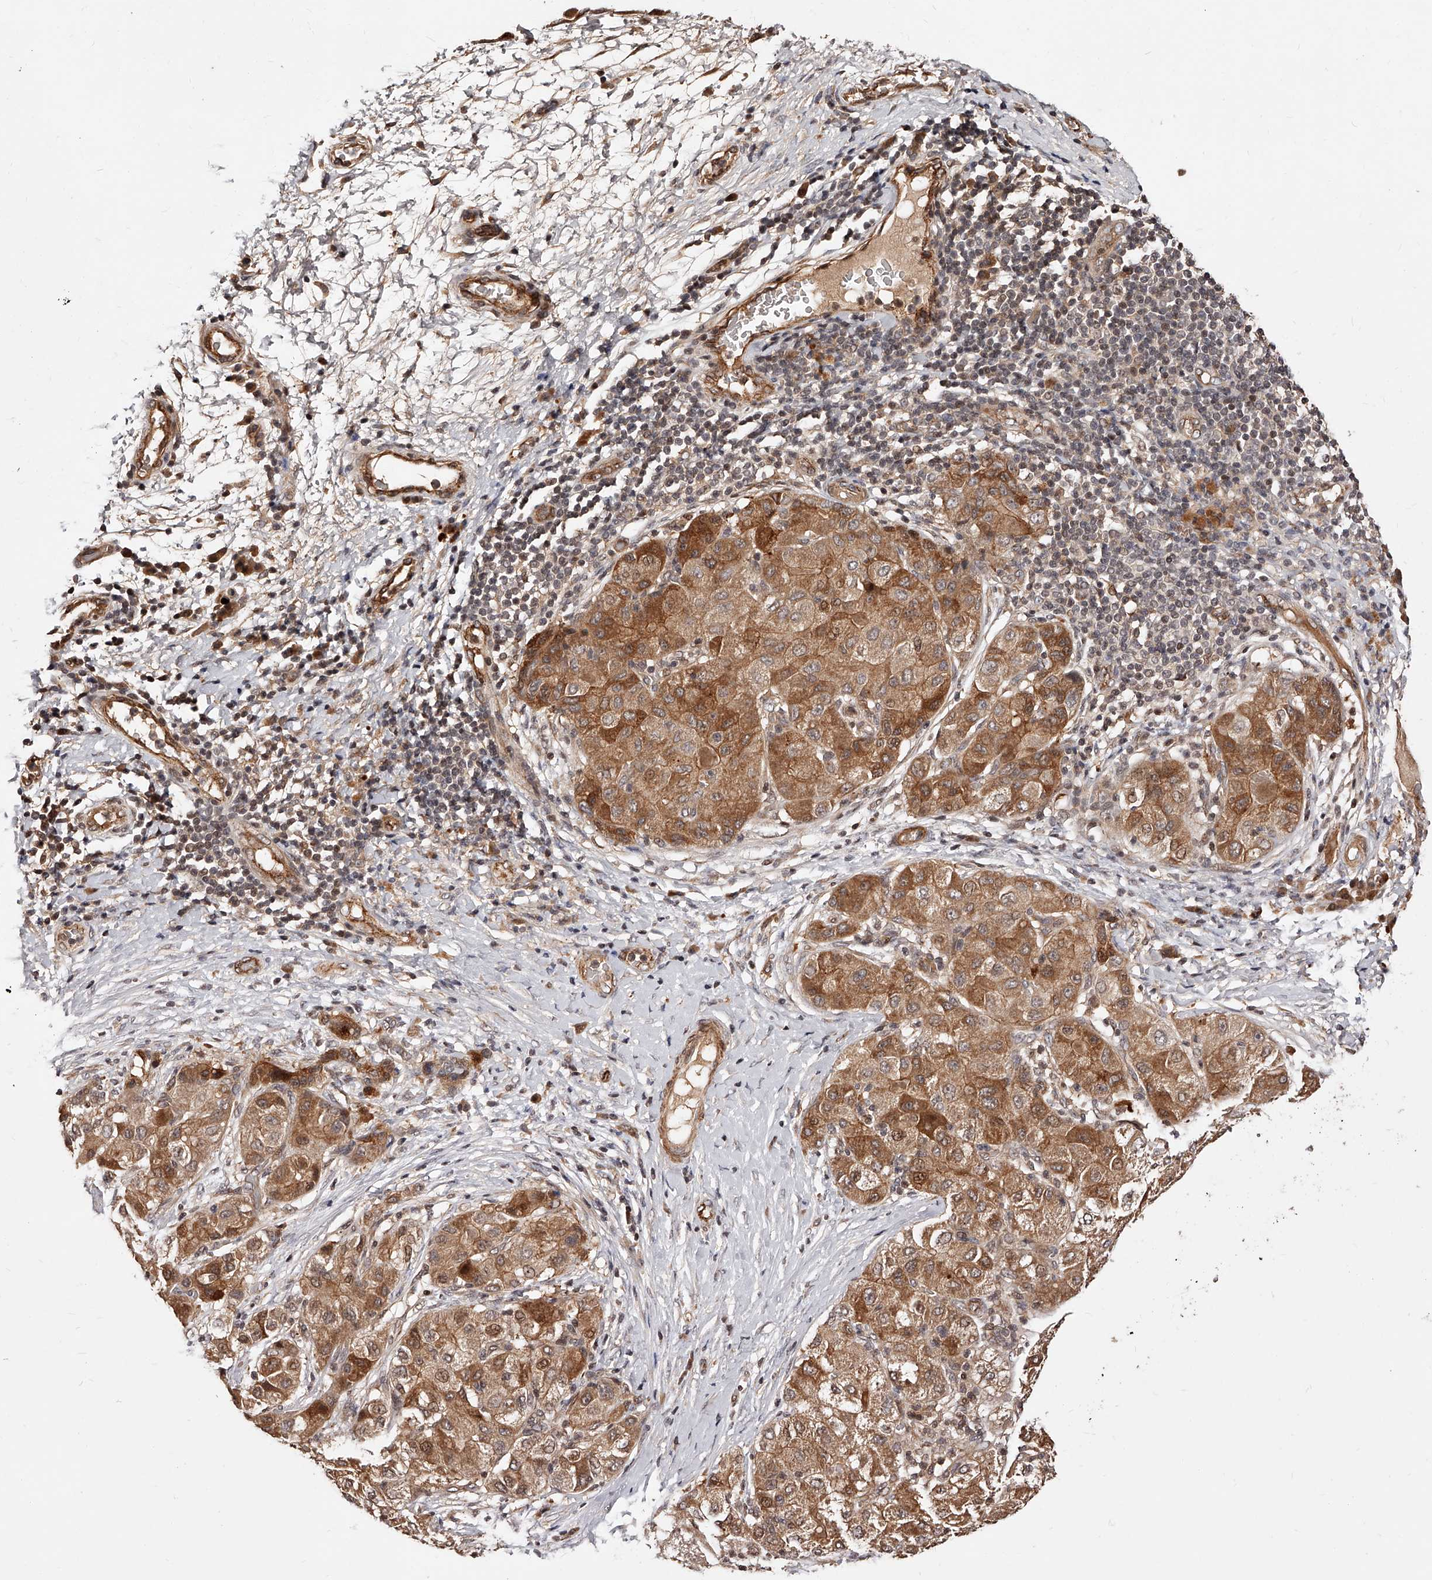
{"staining": {"intensity": "moderate", "quantity": ">75%", "location": "cytoplasmic/membranous"}, "tissue": "liver cancer", "cell_type": "Tumor cells", "image_type": "cancer", "snomed": [{"axis": "morphology", "description": "Carcinoma, Hepatocellular, NOS"}, {"axis": "topography", "description": "Liver"}], "caption": "Immunohistochemistry image of hepatocellular carcinoma (liver) stained for a protein (brown), which shows medium levels of moderate cytoplasmic/membranous positivity in about >75% of tumor cells.", "gene": "CUL7", "patient": {"sex": "male", "age": 80}}